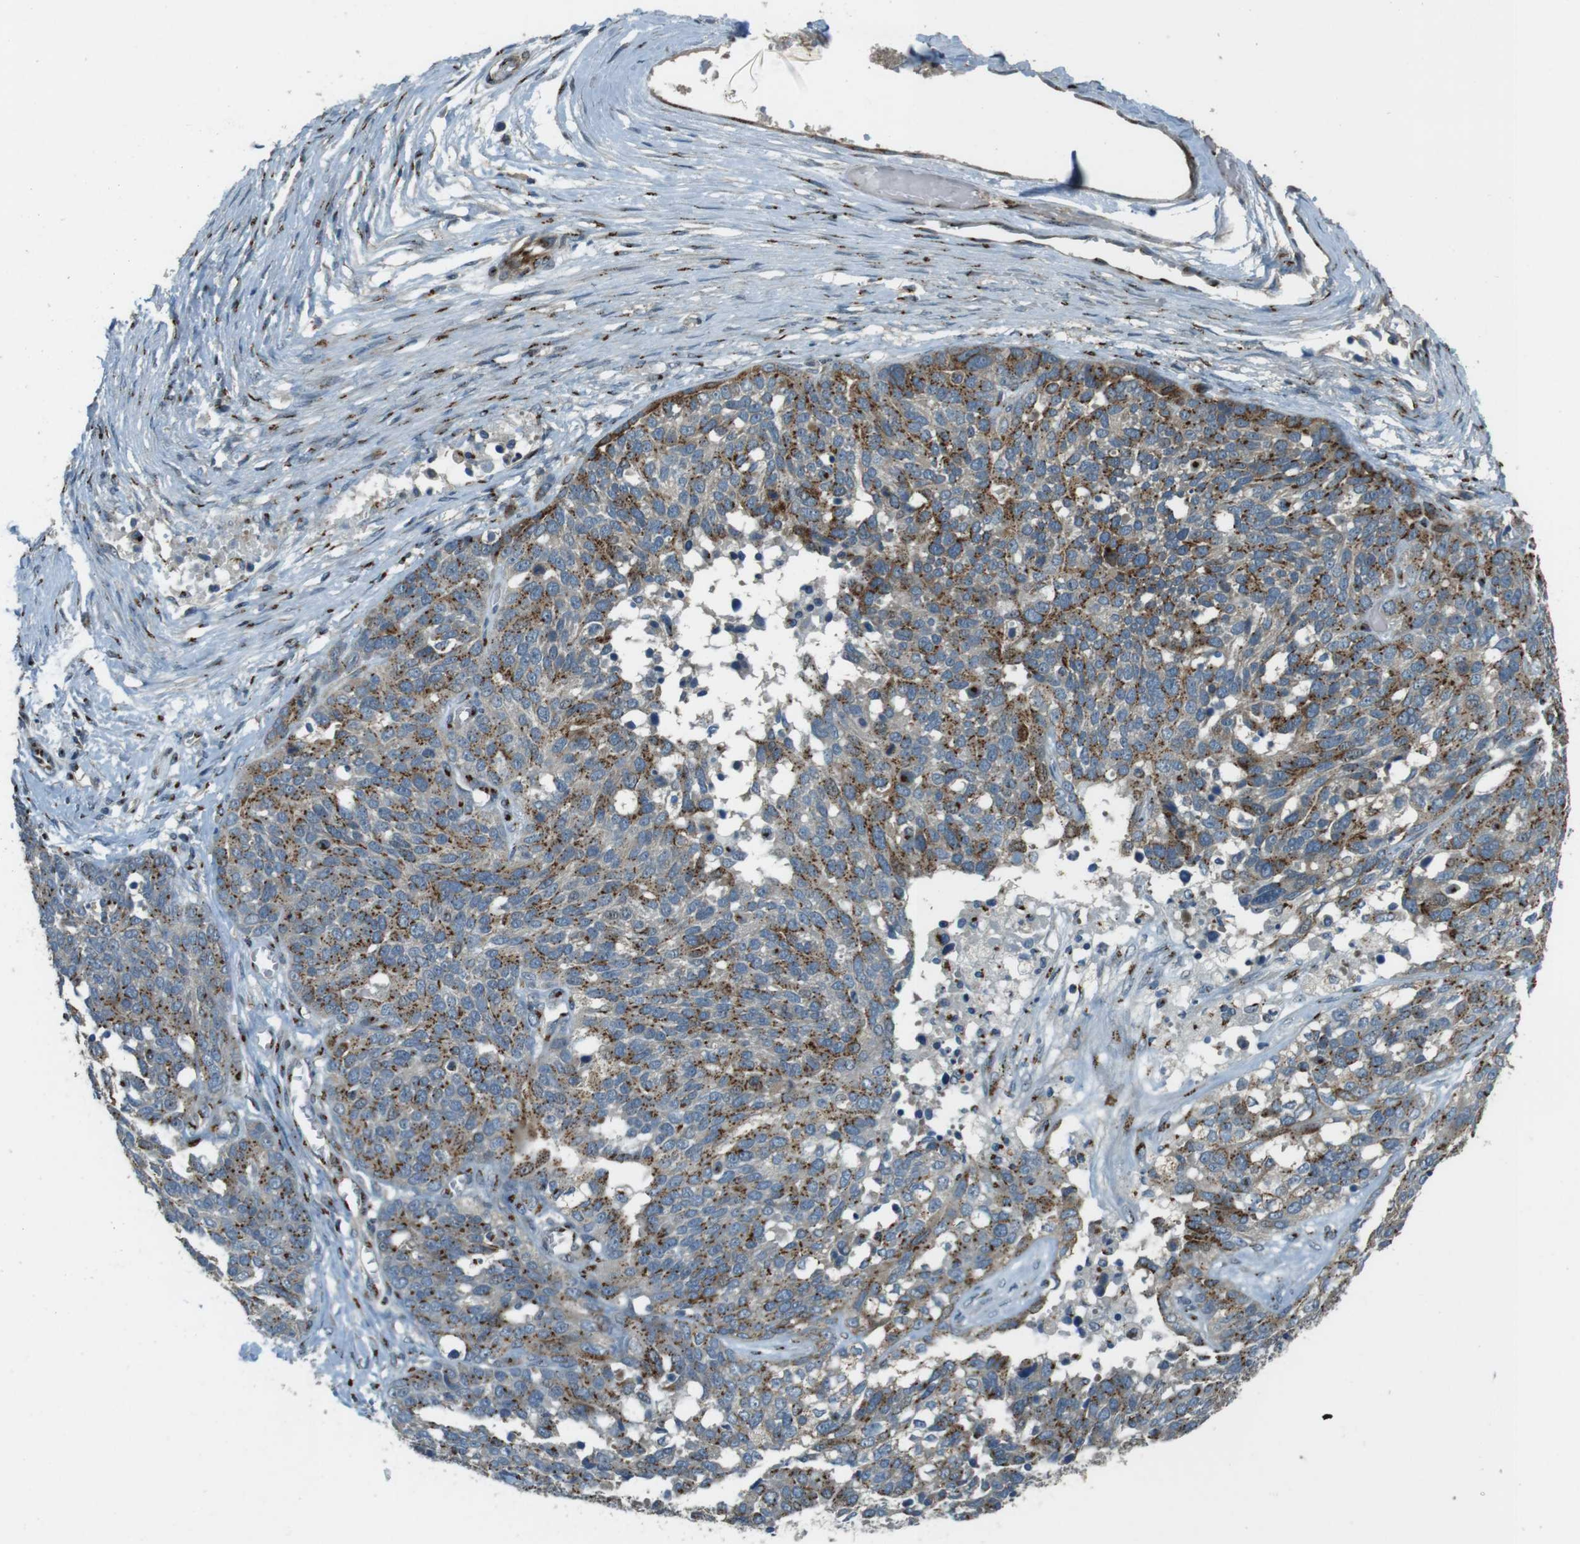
{"staining": {"intensity": "moderate", "quantity": ">75%", "location": "cytoplasmic/membranous"}, "tissue": "ovarian cancer", "cell_type": "Tumor cells", "image_type": "cancer", "snomed": [{"axis": "morphology", "description": "Cystadenocarcinoma, serous, NOS"}, {"axis": "topography", "description": "Ovary"}], "caption": "The histopathology image demonstrates staining of serous cystadenocarcinoma (ovarian), revealing moderate cytoplasmic/membranous protein staining (brown color) within tumor cells.", "gene": "TMEM115", "patient": {"sex": "female", "age": 44}}